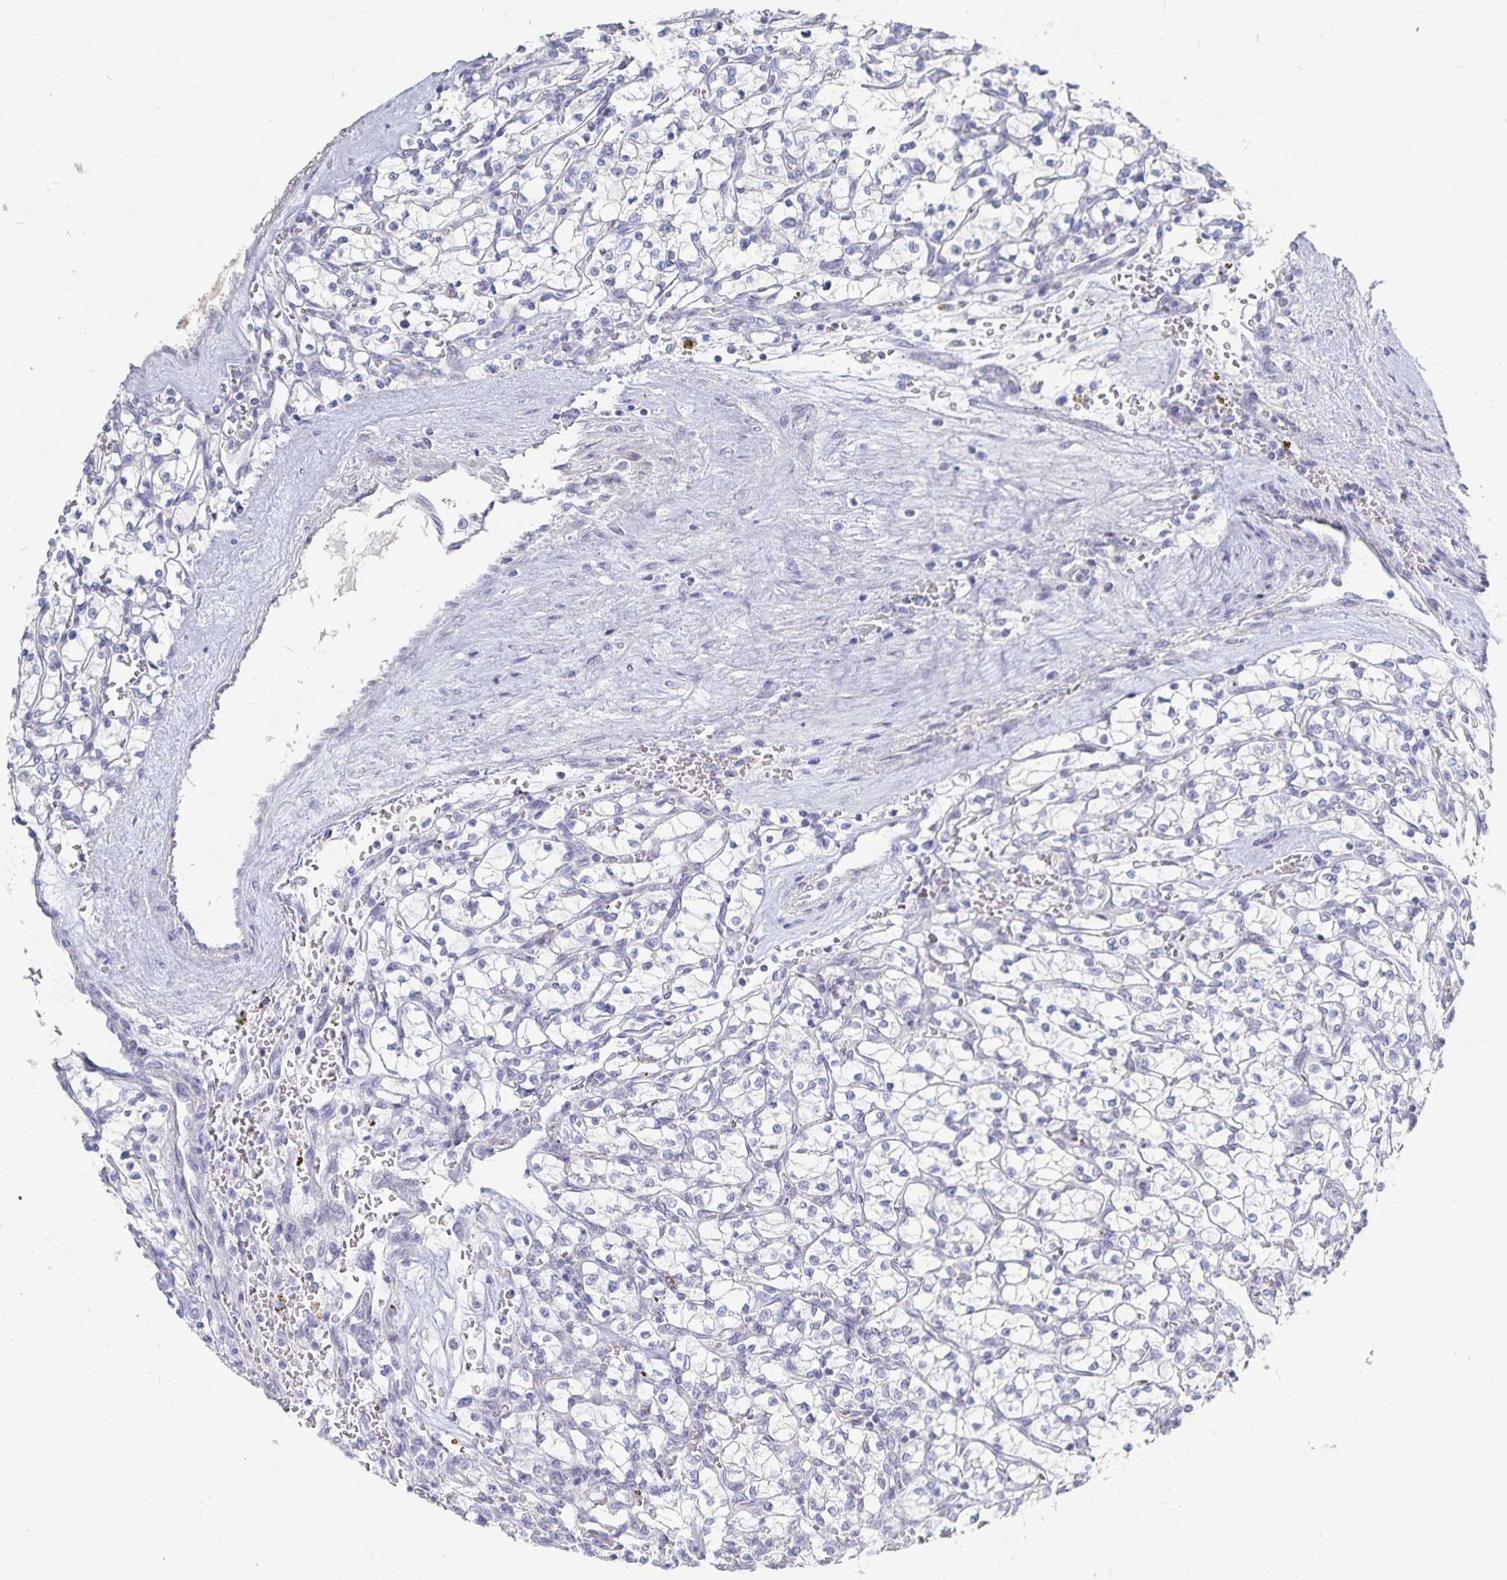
{"staining": {"intensity": "negative", "quantity": "none", "location": "none"}, "tissue": "renal cancer", "cell_type": "Tumor cells", "image_type": "cancer", "snomed": [{"axis": "morphology", "description": "Adenocarcinoma, NOS"}, {"axis": "topography", "description": "Kidney"}], "caption": "Adenocarcinoma (renal) stained for a protein using immunohistochemistry (IHC) exhibits no positivity tumor cells.", "gene": "DNAH9", "patient": {"sex": "female", "age": 64}}